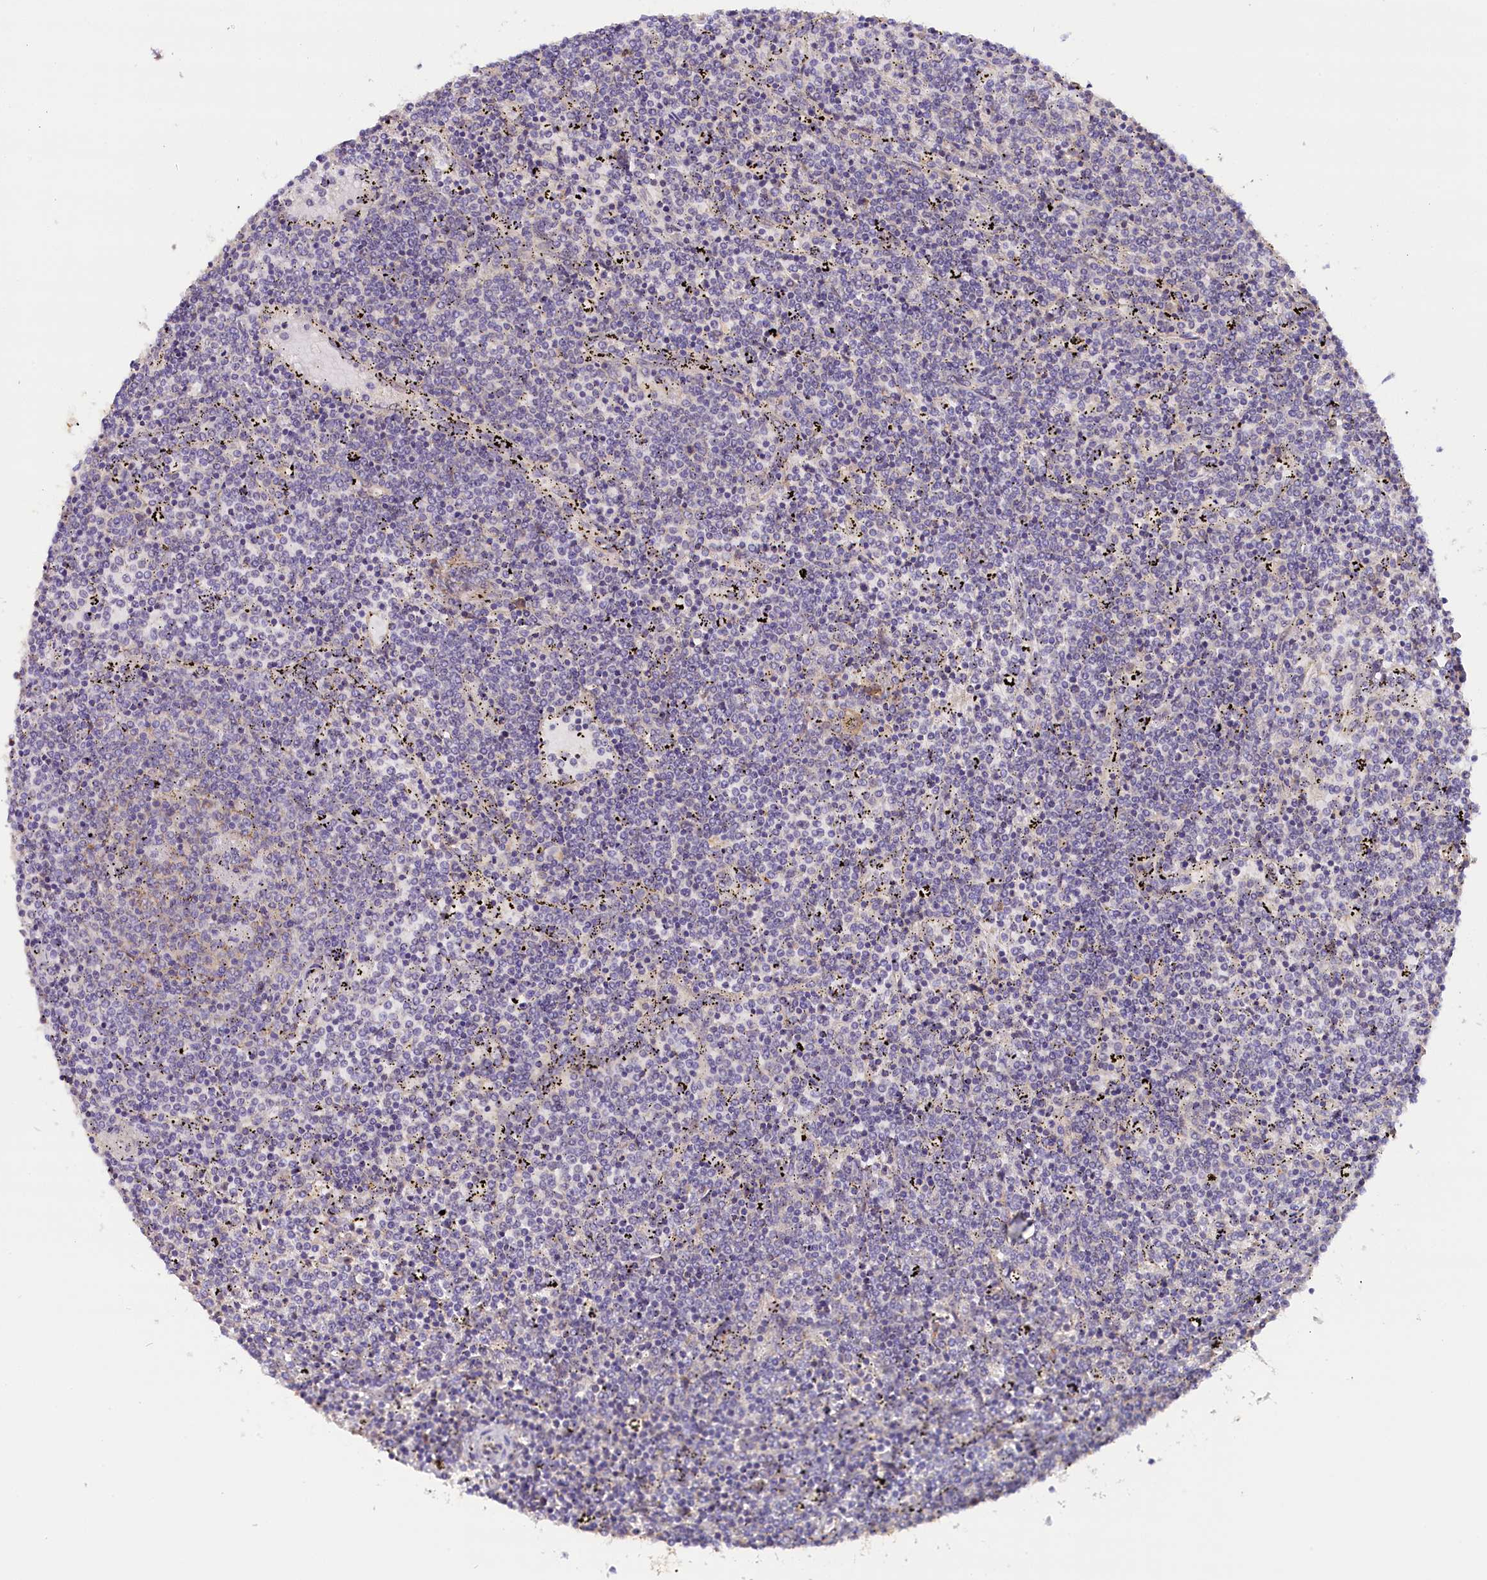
{"staining": {"intensity": "negative", "quantity": "none", "location": "none"}, "tissue": "lymphoma", "cell_type": "Tumor cells", "image_type": "cancer", "snomed": [{"axis": "morphology", "description": "Malignant lymphoma, non-Hodgkin's type, Low grade"}, {"axis": "topography", "description": "Spleen"}], "caption": "Image shows no significant protein staining in tumor cells of malignant lymphoma, non-Hodgkin's type (low-grade).", "gene": "KATNB1", "patient": {"sex": "female", "age": 50}}